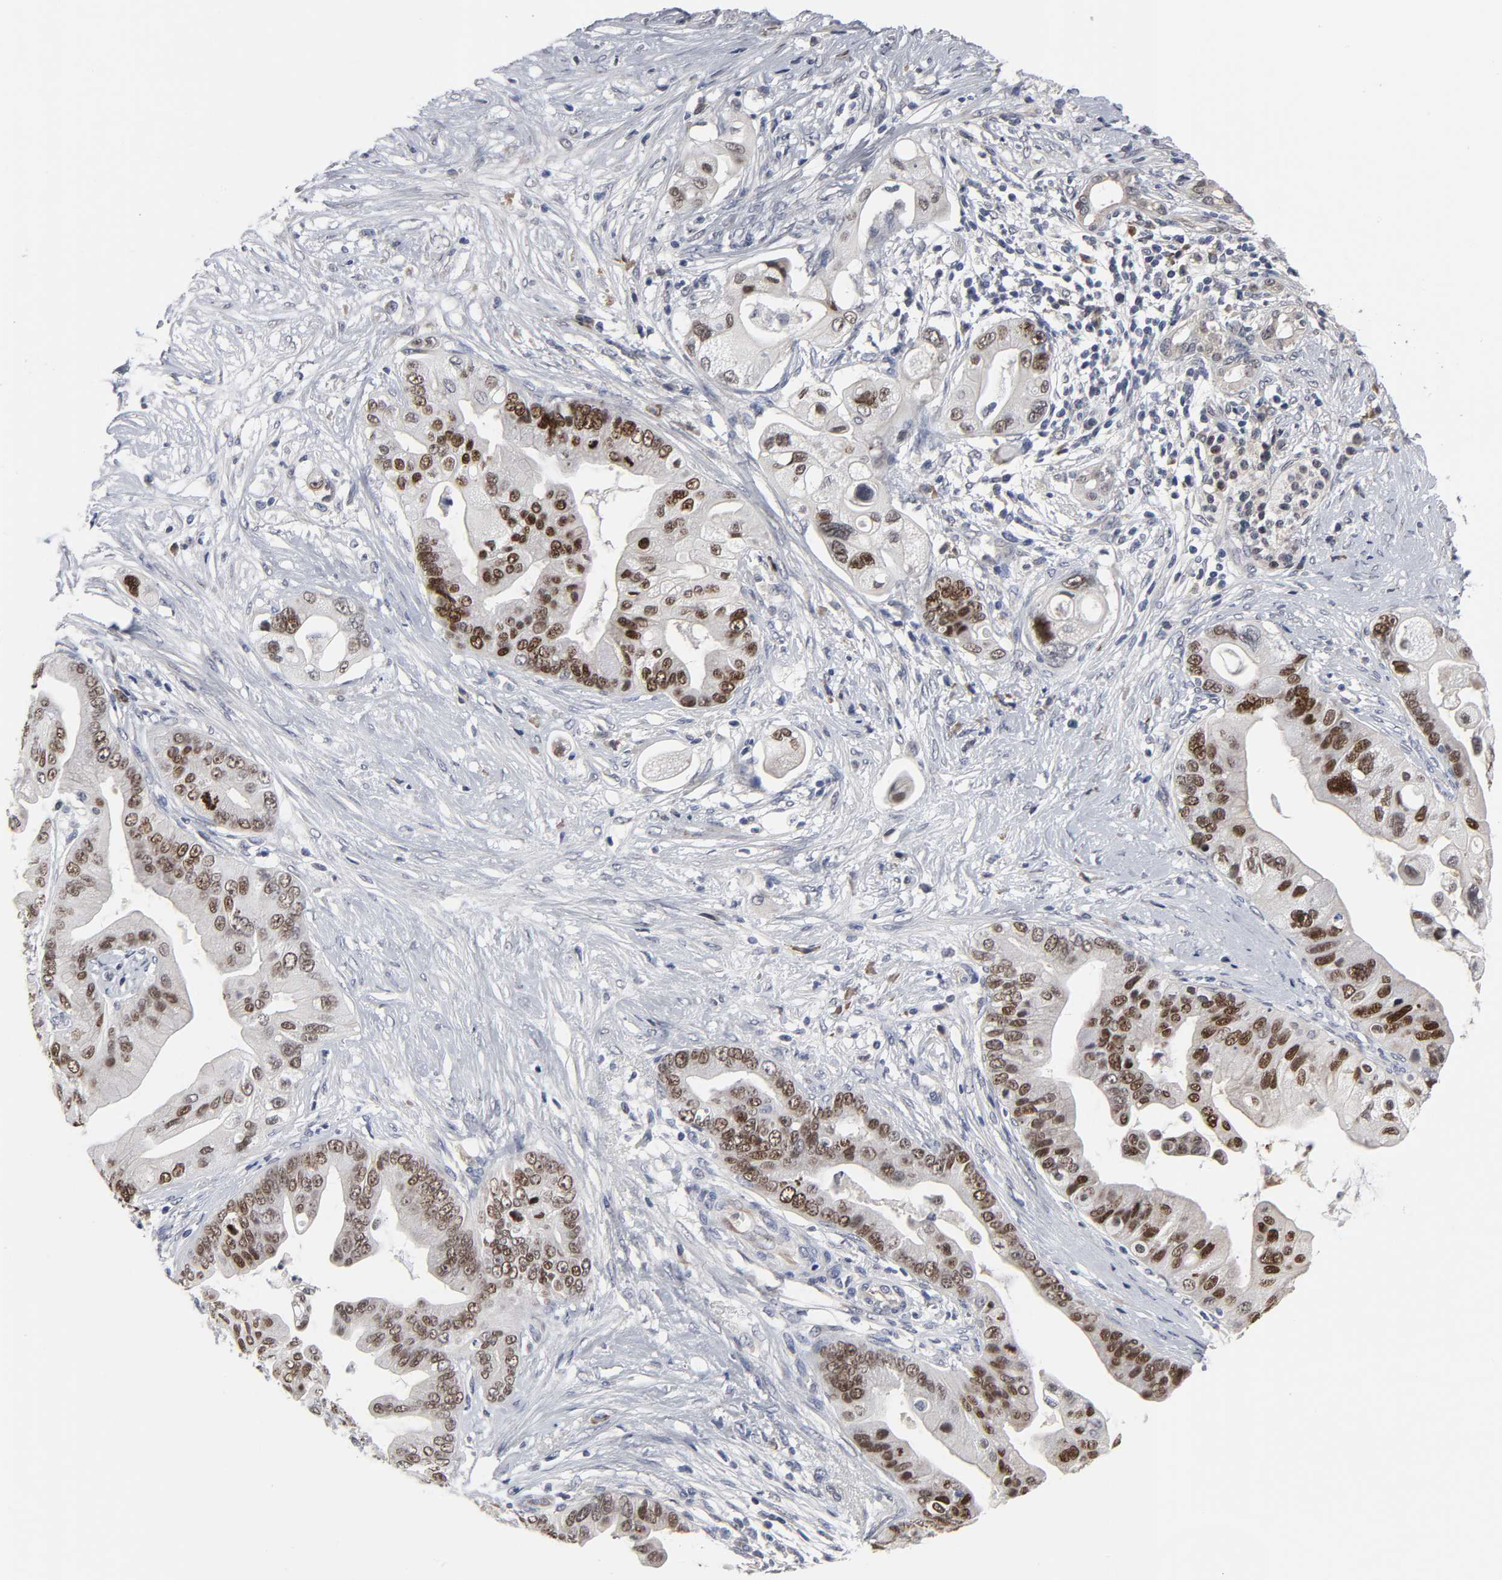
{"staining": {"intensity": "strong", "quantity": ">75%", "location": "nuclear"}, "tissue": "pancreatic cancer", "cell_type": "Tumor cells", "image_type": "cancer", "snomed": [{"axis": "morphology", "description": "Adenocarcinoma, NOS"}, {"axis": "topography", "description": "Pancreas"}], "caption": "This image reveals immunohistochemistry (IHC) staining of pancreatic cancer, with high strong nuclear staining in approximately >75% of tumor cells.", "gene": "HNF4A", "patient": {"sex": "female", "age": 75}}